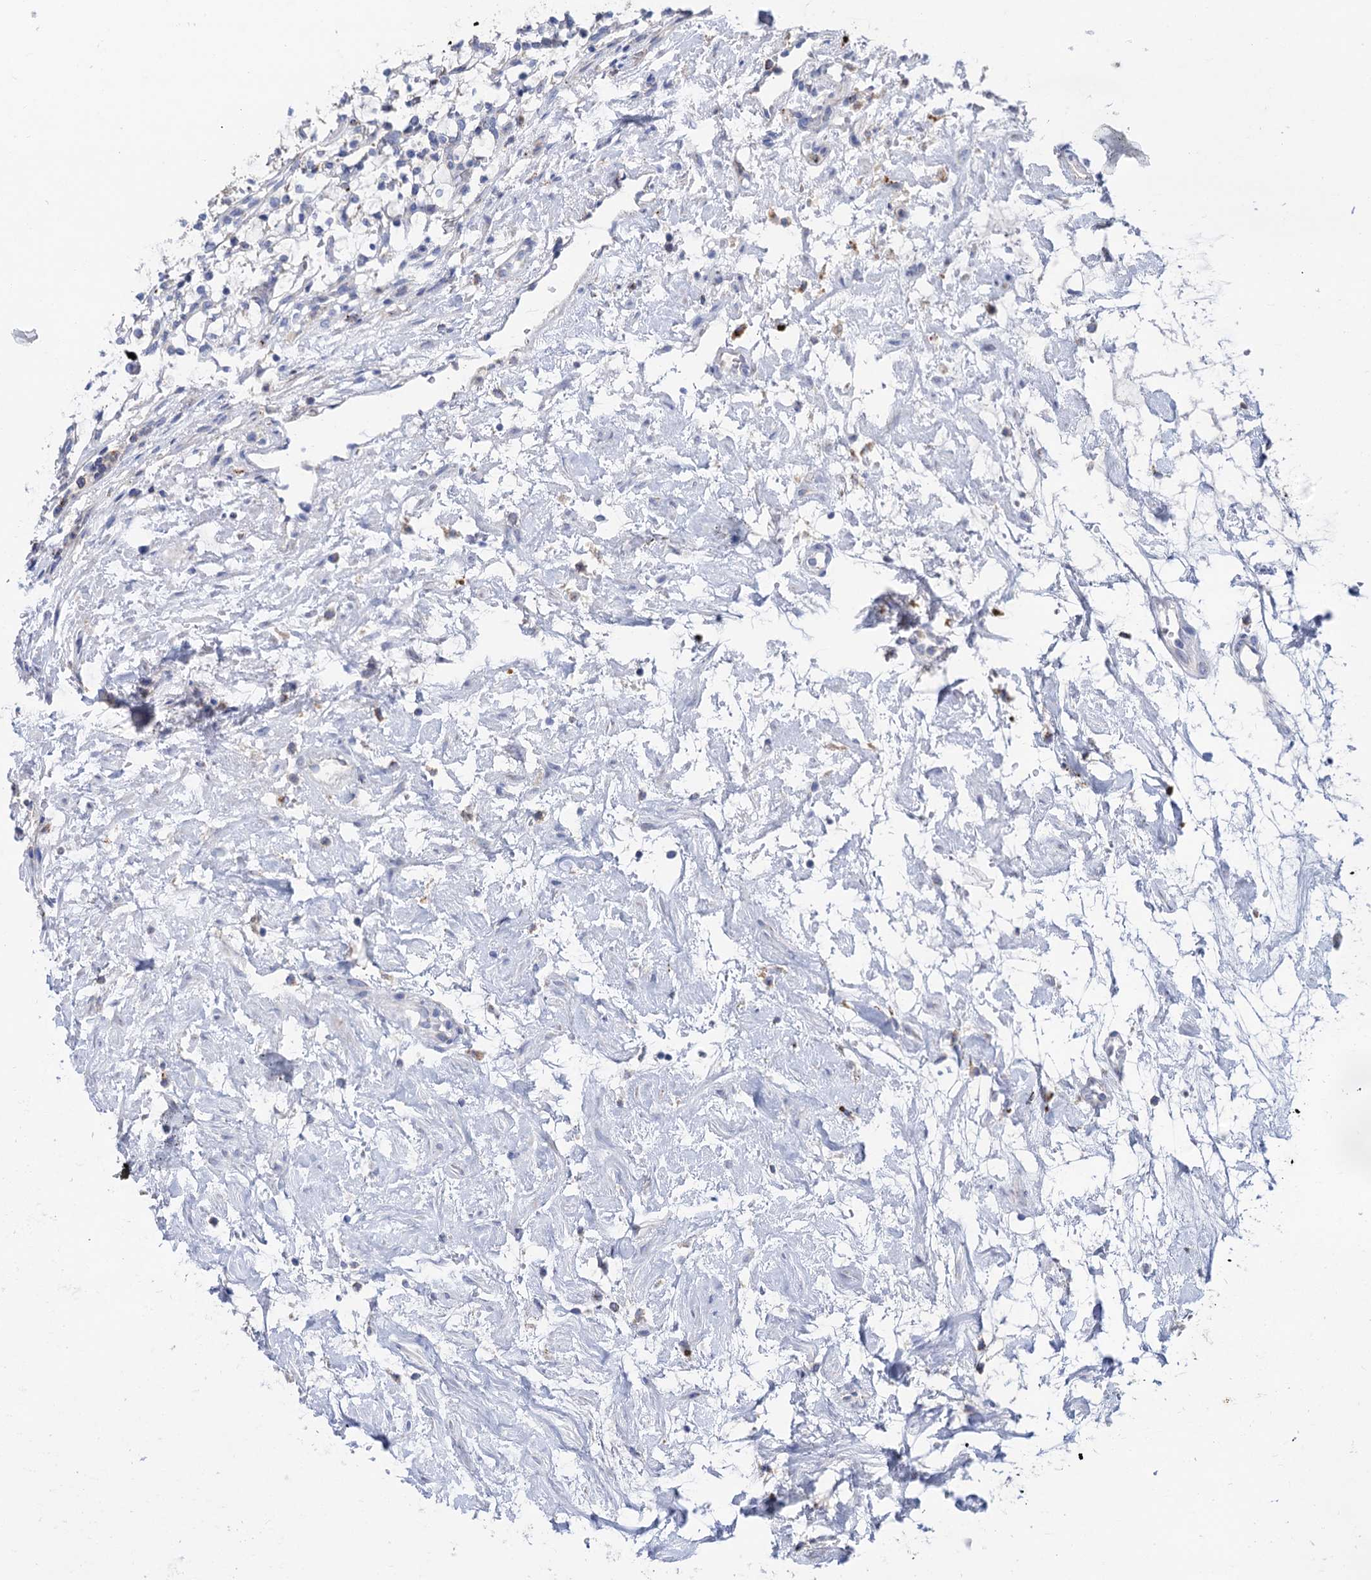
{"staining": {"intensity": "negative", "quantity": "none", "location": "none"}, "tissue": "renal cancer", "cell_type": "Tumor cells", "image_type": "cancer", "snomed": [{"axis": "morphology", "description": "Adenocarcinoma, NOS"}, {"axis": "topography", "description": "Kidney"}], "caption": "Photomicrograph shows no significant protein expression in tumor cells of renal adenocarcinoma.", "gene": "ANKS3", "patient": {"sex": "female", "age": 69}}